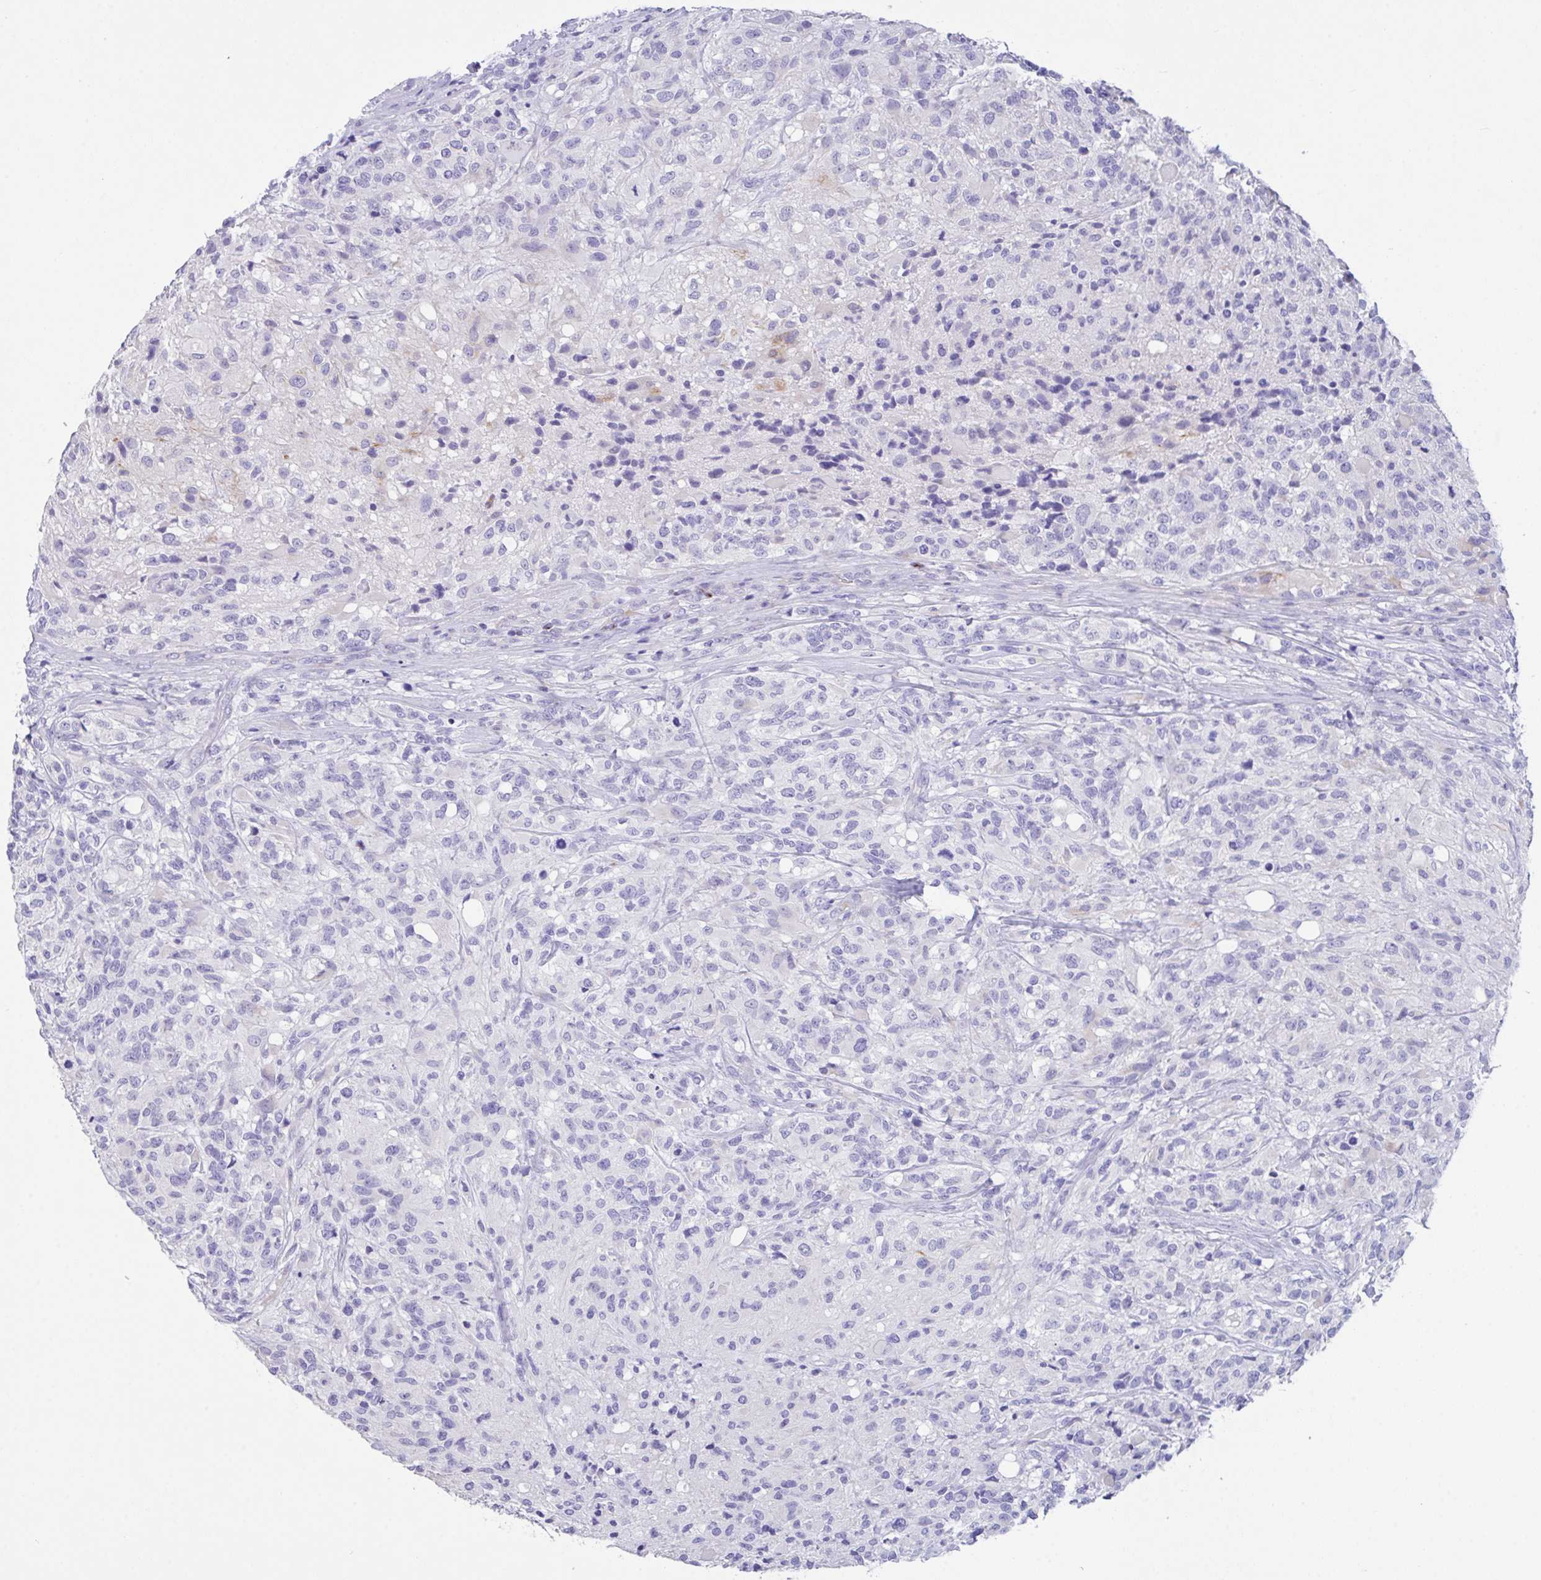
{"staining": {"intensity": "moderate", "quantity": "<25%", "location": "cytoplasmic/membranous"}, "tissue": "glioma", "cell_type": "Tumor cells", "image_type": "cancer", "snomed": [{"axis": "morphology", "description": "Glioma, malignant, High grade"}, {"axis": "topography", "description": "Brain"}], "caption": "Tumor cells show low levels of moderate cytoplasmic/membranous expression in about <25% of cells in glioma.", "gene": "FBXL20", "patient": {"sex": "female", "age": 67}}